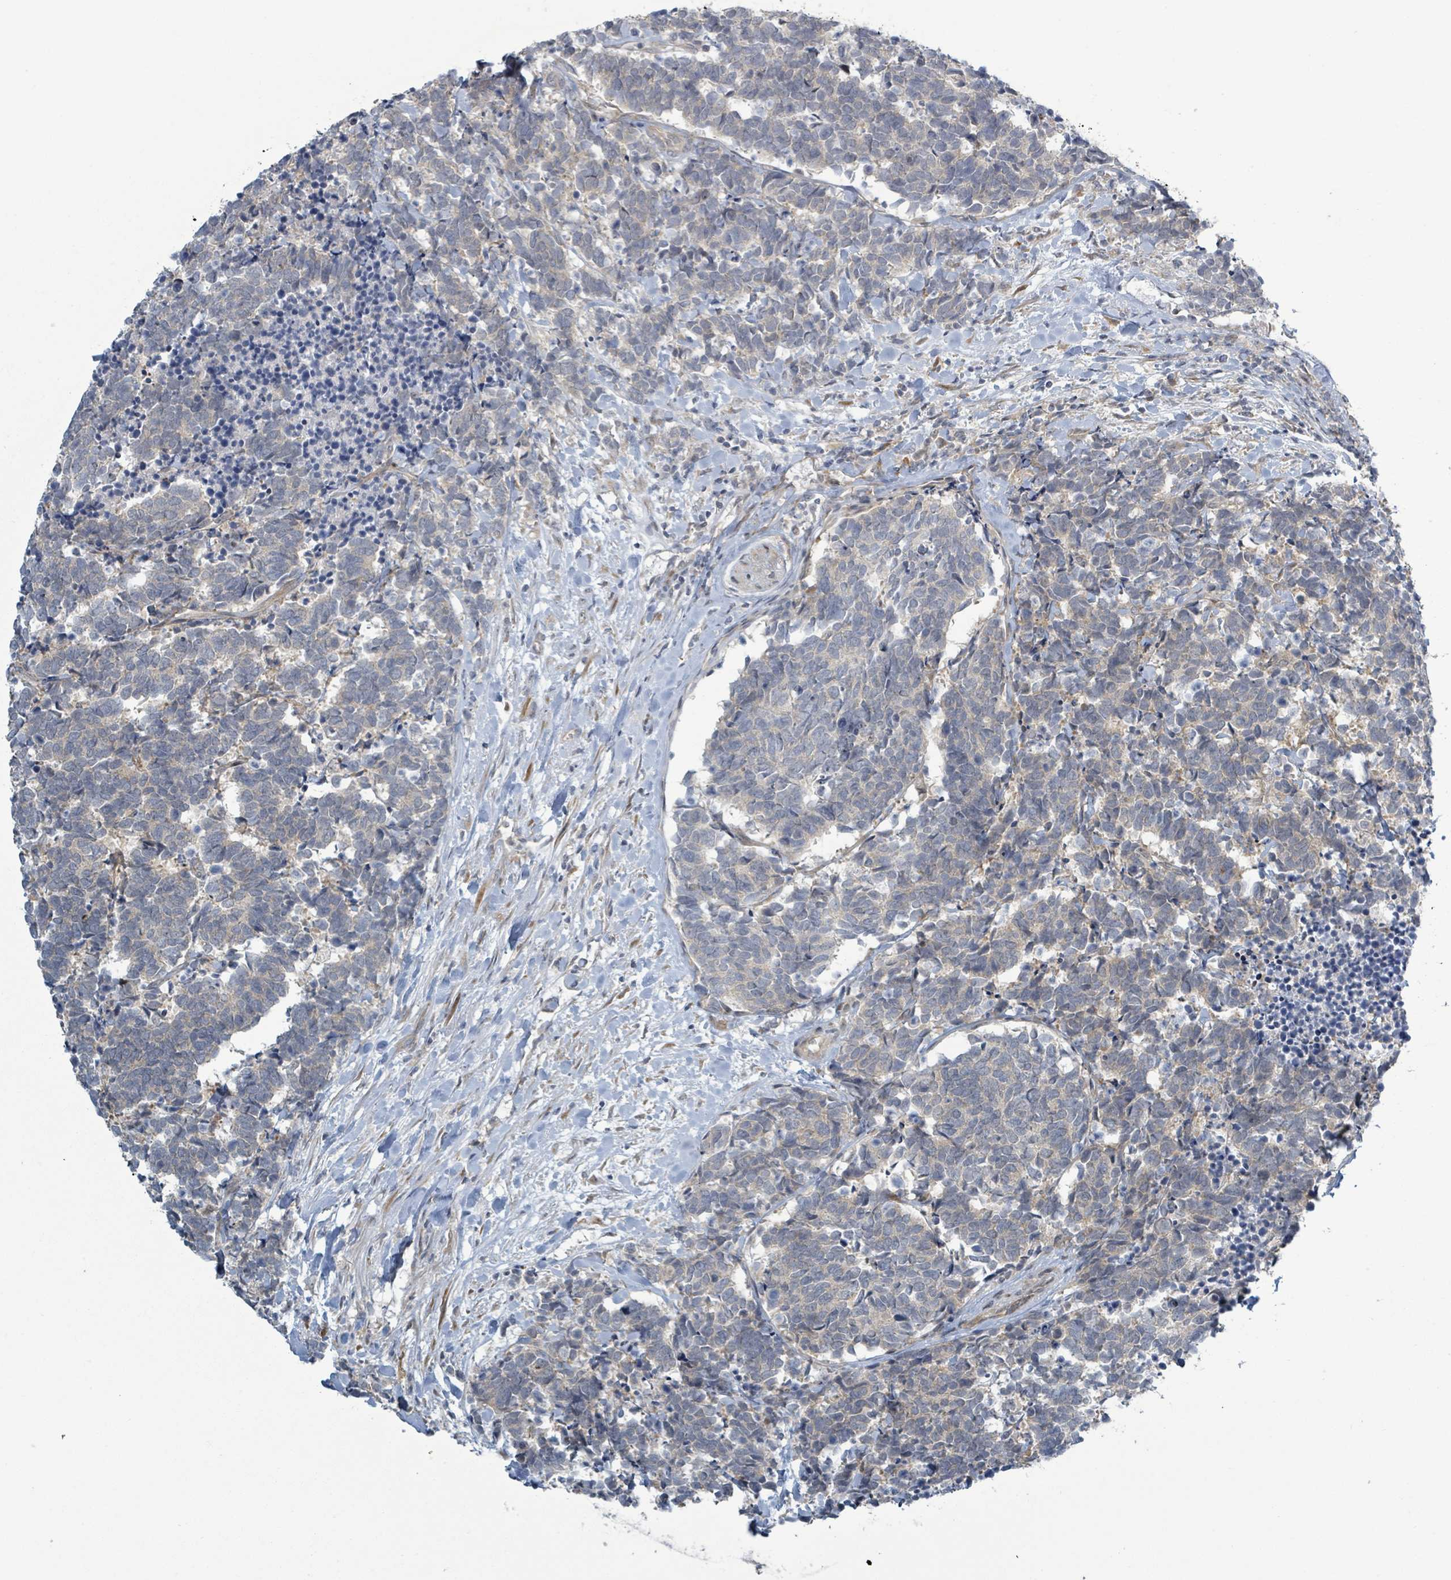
{"staining": {"intensity": "negative", "quantity": "none", "location": "none"}, "tissue": "carcinoid", "cell_type": "Tumor cells", "image_type": "cancer", "snomed": [{"axis": "morphology", "description": "Carcinoma, NOS"}, {"axis": "morphology", "description": "Carcinoid, malignant, NOS"}, {"axis": "topography", "description": "Prostate"}], "caption": "Immunohistochemistry of human carcinoma exhibits no expression in tumor cells.", "gene": "RPL32", "patient": {"sex": "male", "age": 57}}